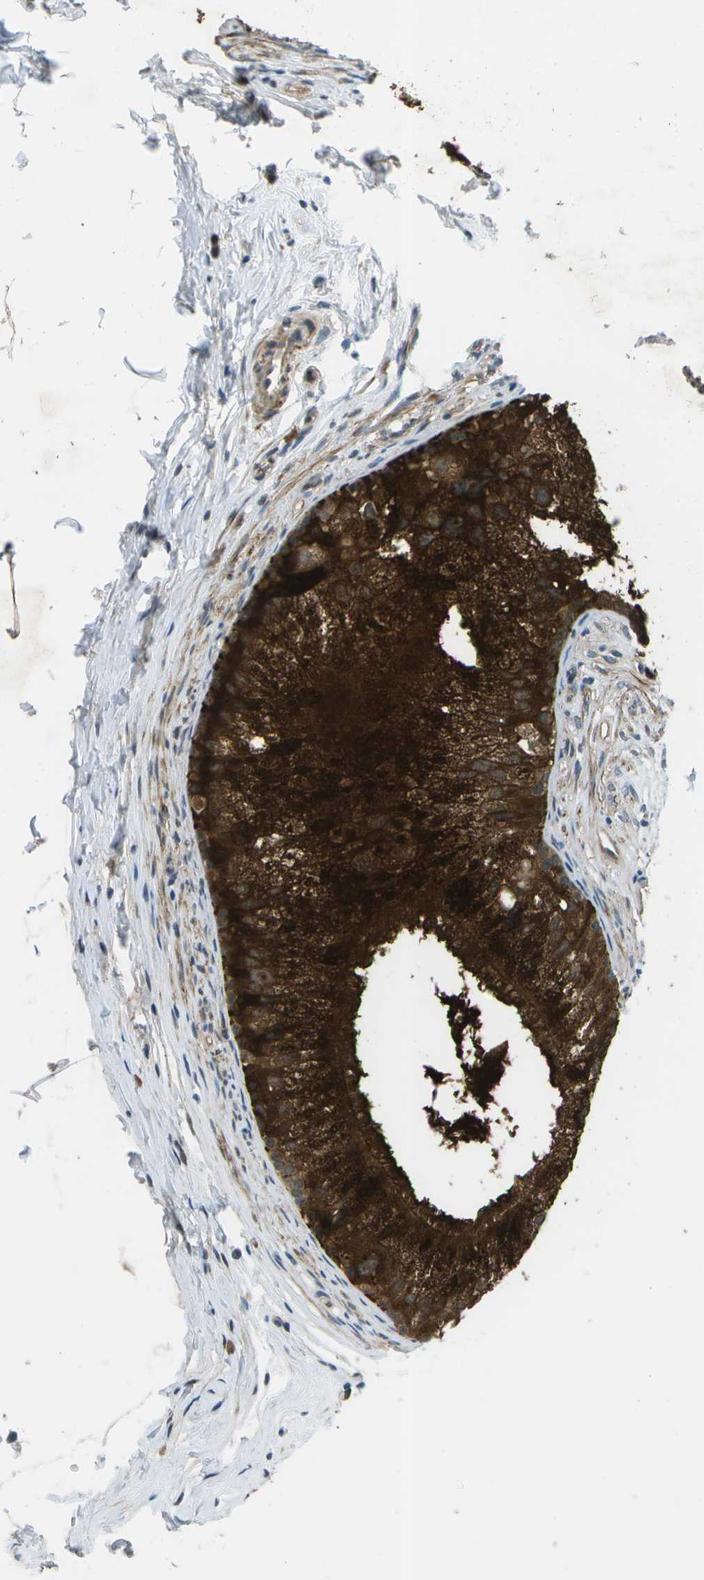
{"staining": {"intensity": "strong", "quantity": ">75%", "location": "cytoplasmic/membranous"}, "tissue": "epididymis", "cell_type": "Glandular cells", "image_type": "normal", "snomed": [{"axis": "morphology", "description": "Normal tissue, NOS"}, {"axis": "topography", "description": "Epididymis"}], "caption": "High-magnification brightfield microscopy of unremarkable epididymis stained with DAB (brown) and counterstained with hematoxylin (blue). glandular cells exhibit strong cytoplasmic/membranous staining is present in about>75% of cells.", "gene": "ENPP5", "patient": {"sex": "male", "age": 56}}